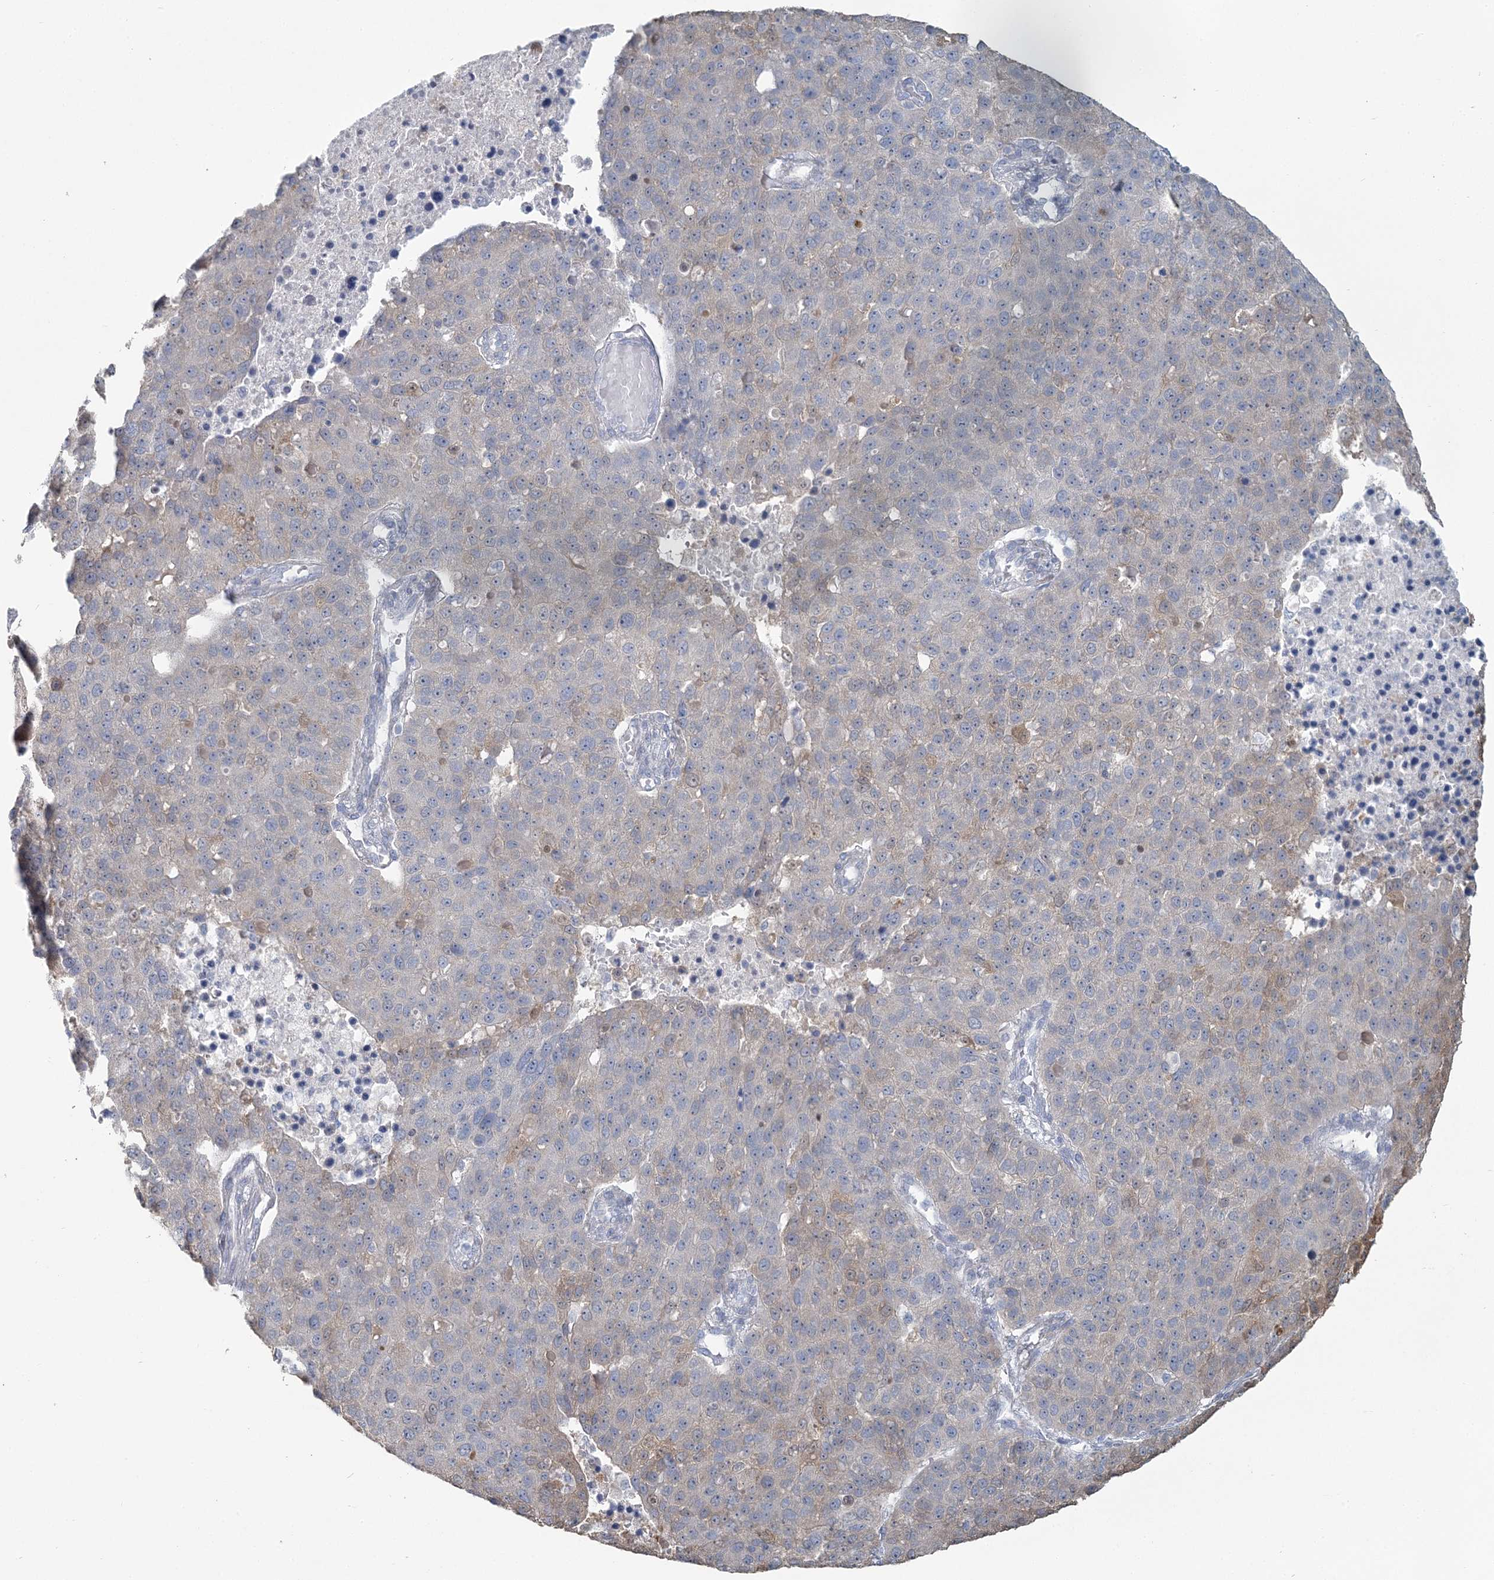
{"staining": {"intensity": "weak", "quantity": "25%-75%", "location": "cytoplasmic/membranous"}, "tissue": "pancreatic cancer", "cell_type": "Tumor cells", "image_type": "cancer", "snomed": [{"axis": "morphology", "description": "Adenocarcinoma, NOS"}, {"axis": "topography", "description": "Pancreas"}], "caption": "DAB (3,3'-diaminobenzidine) immunohistochemical staining of adenocarcinoma (pancreatic) exhibits weak cytoplasmic/membranous protein staining in about 25%-75% of tumor cells.", "gene": "CMBL", "patient": {"sex": "female", "age": 61}}